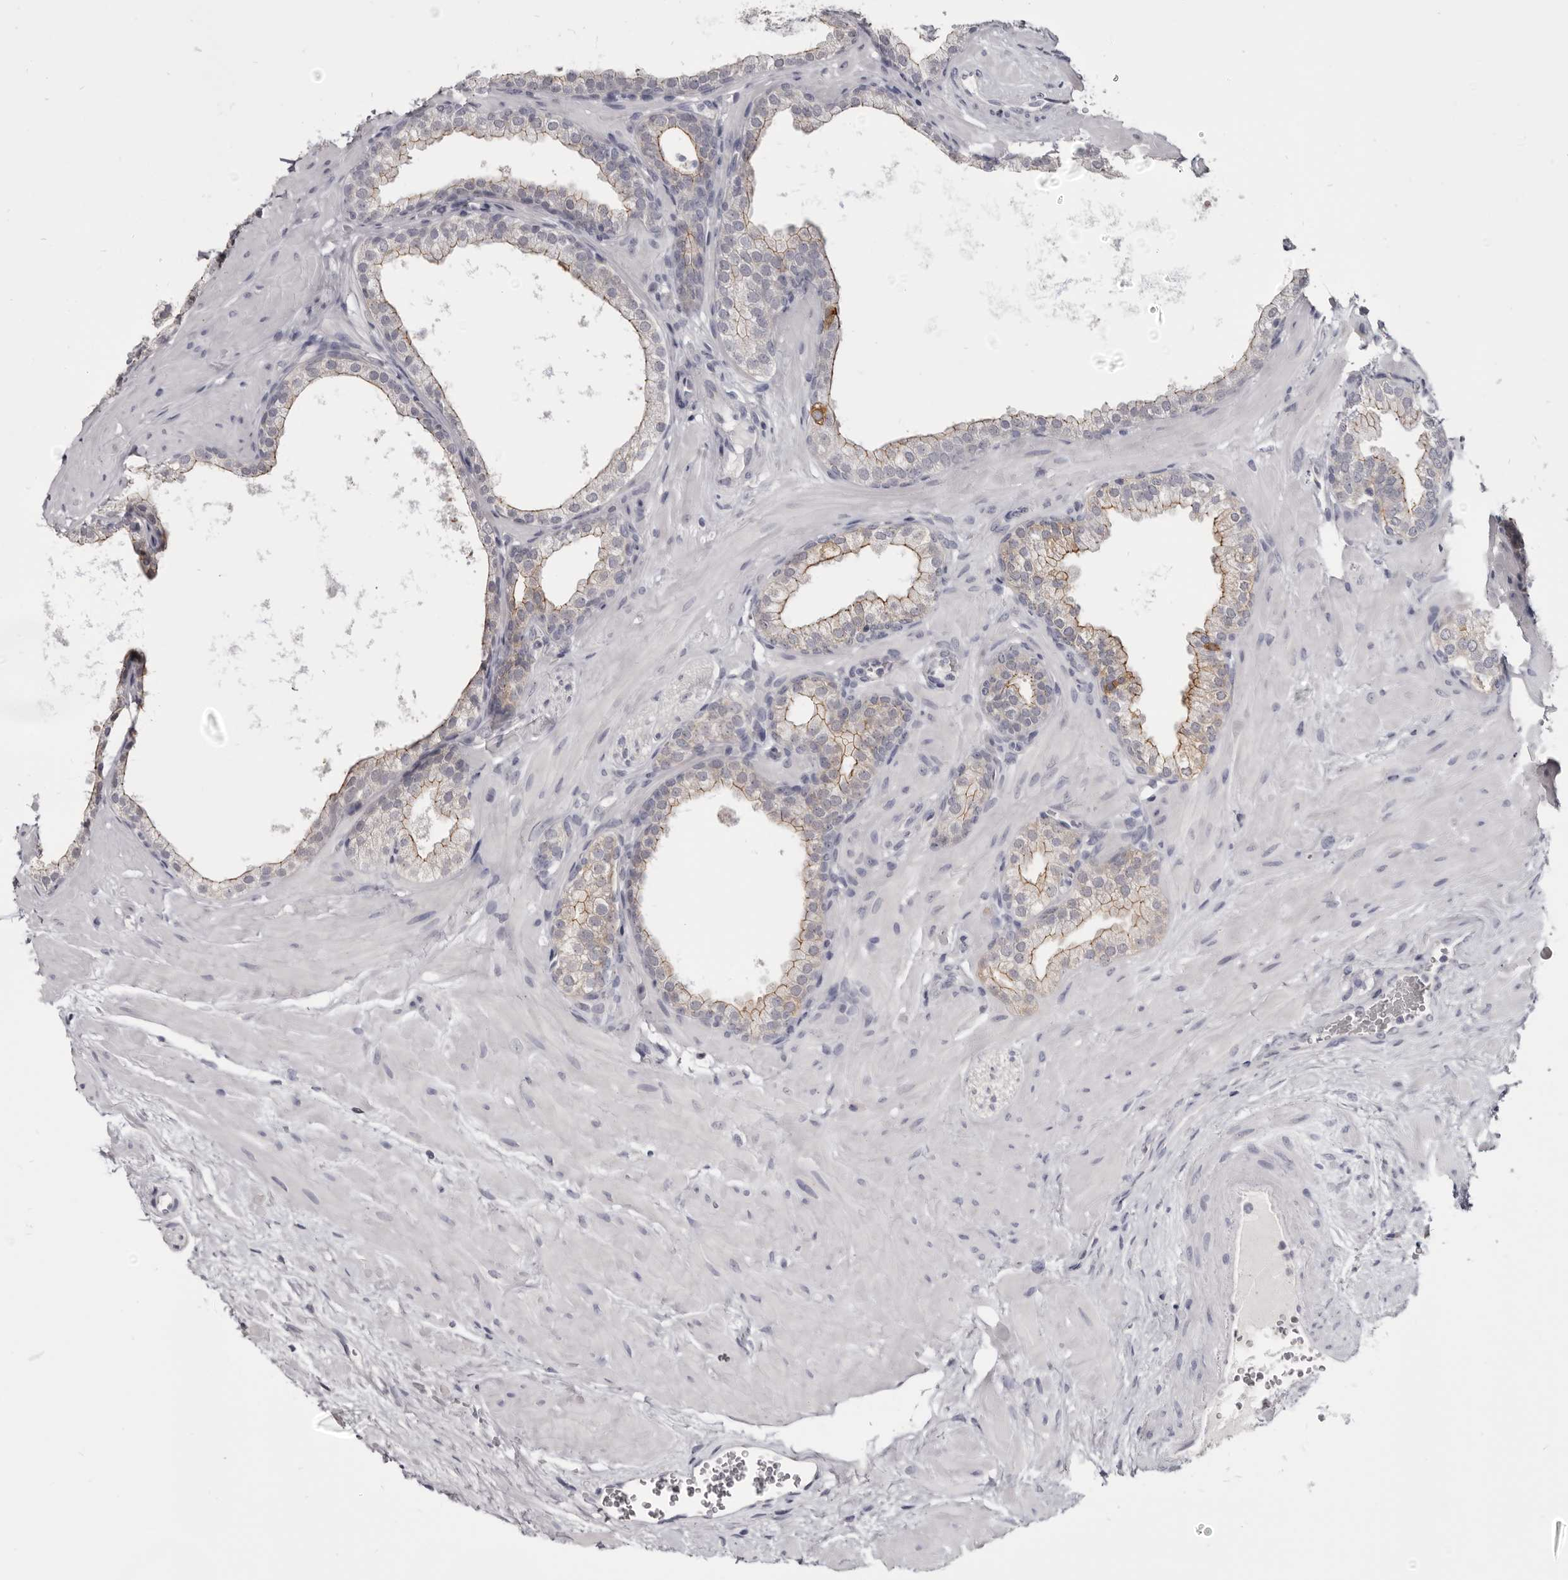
{"staining": {"intensity": "moderate", "quantity": ">75%", "location": "cytoplasmic/membranous"}, "tissue": "prostate", "cell_type": "Glandular cells", "image_type": "normal", "snomed": [{"axis": "morphology", "description": "Normal tissue, NOS"}, {"axis": "morphology", "description": "Urothelial carcinoma, Low grade"}, {"axis": "topography", "description": "Urinary bladder"}, {"axis": "topography", "description": "Prostate"}], "caption": "IHC of unremarkable human prostate displays medium levels of moderate cytoplasmic/membranous staining in about >75% of glandular cells. The protein is stained brown, and the nuclei are stained in blue (DAB IHC with brightfield microscopy, high magnification).", "gene": "CGN", "patient": {"sex": "male", "age": 60}}